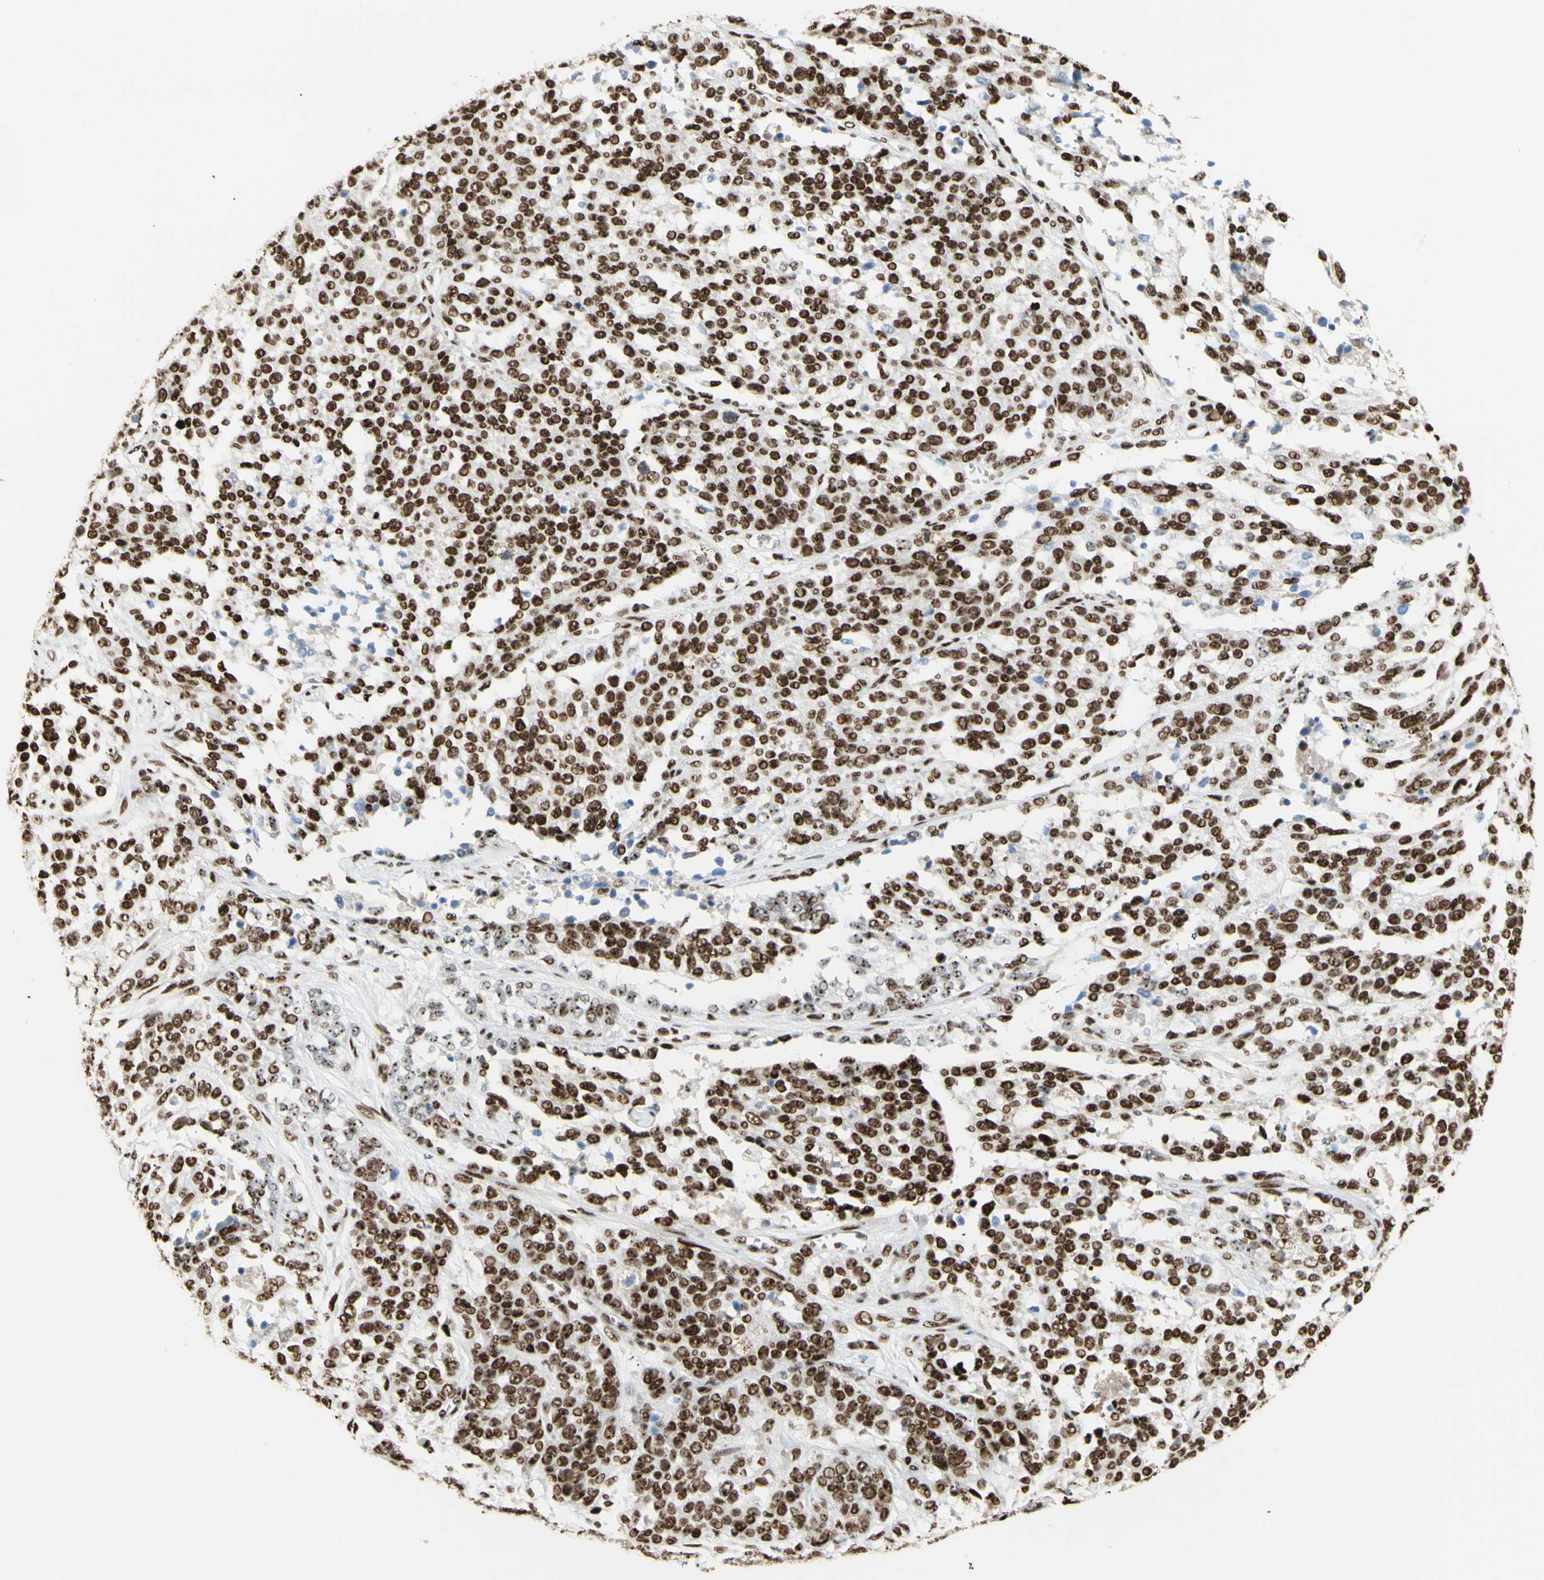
{"staining": {"intensity": "strong", "quantity": ">75%", "location": "nuclear"}, "tissue": "ovarian cancer", "cell_type": "Tumor cells", "image_type": "cancer", "snomed": [{"axis": "morphology", "description": "Cystadenocarcinoma, serous, NOS"}, {"axis": "topography", "description": "Ovary"}], "caption": "This is an image of immunohistochemistry staining of ovarian serous cystadenocarcinoma, which shows strong staining in the nuclear of tumor cells.", "gene": "DHX9", "patient": {"sex": "female", "age": 44}}